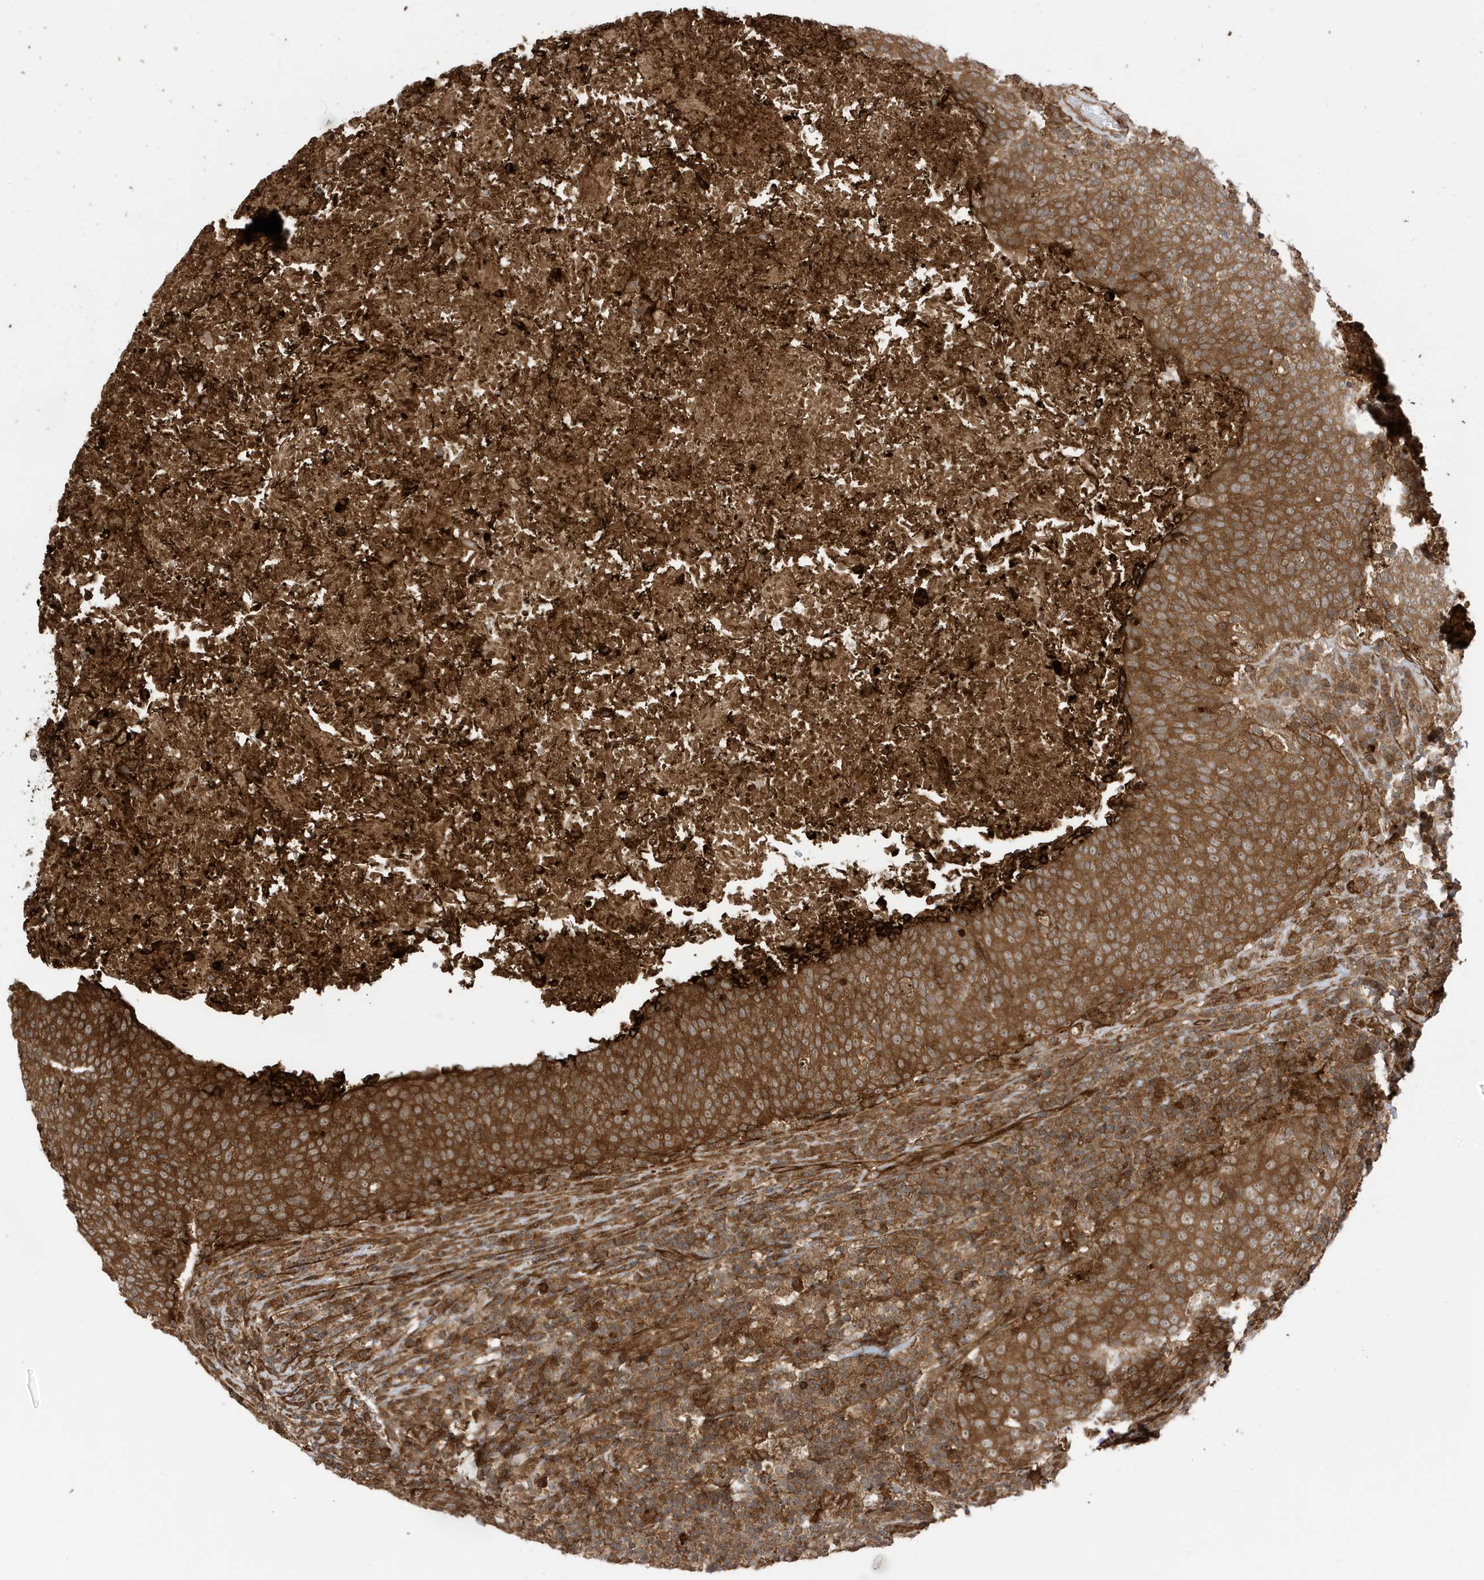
{"staining": {"intensity": "strong", "quantity": ">75%", "location": "cytoplasmic/membranous"}, "tissue": "head and neck cancer", "cell_type": "Tumor cells", "image_type": "cancer", "snomed": [{"axis": "morphology", "description": "Squamous cell carcinoma, NOS"}, {"axis": "morphology", "description": "Squamous cell carcinoma, metastatic, NOS"}, {"axis": "topography", "description": "Lymph node"}, {"axis": "topography", "description": "Head-Neck"}], "caption": "Immunohistochemistry (IHC) (DAB) staining of human squamous cell carcinoma (head and neck) demonstrates strong cytoplasmic/membranous protein positivity in about >75% of tumor cells. (DAB (3,3'-diaminobenzidine) = brown stain, brightfield microscopy at high magnification).", "gene": "CDC42EP3", "patient": {"sex": "male", "age": 62}}